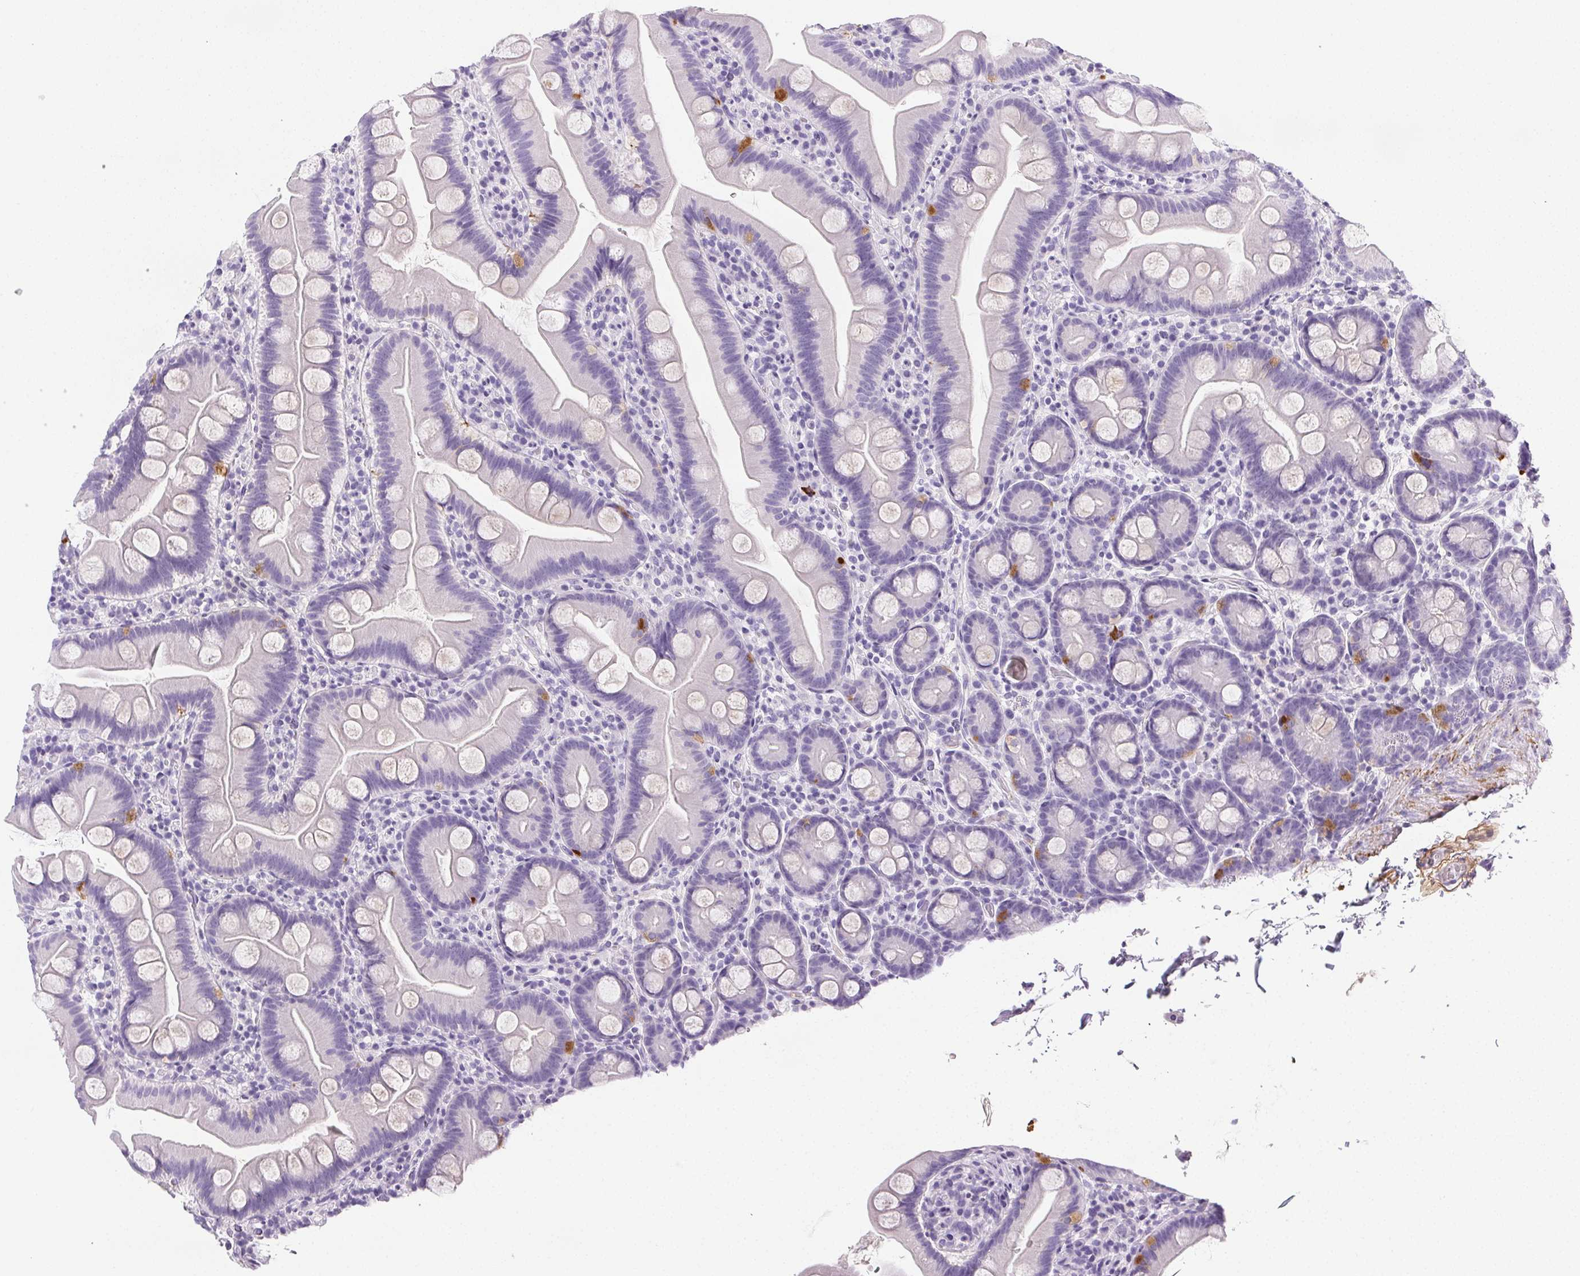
{"staining": {"intensity": "strong", "quantity": "<25%", "location": "cytoplasmic/membranous"}, "tissue": "small intestine", "cell_type": "Glandular cells", "image_type": "normal", "snomed": [{"axis": "morphology", "description": "Normal tissue, NOS"}, {"axis": "topography", "description": "Small intestine"}], "caption": "Protein analysis of unremarkable small intestine reveals strong cytoplasmic/membranous expression in approximately <25% of glandular cells.", "gene": "VTN", "patient": {"sex": "female", "age": 68}}